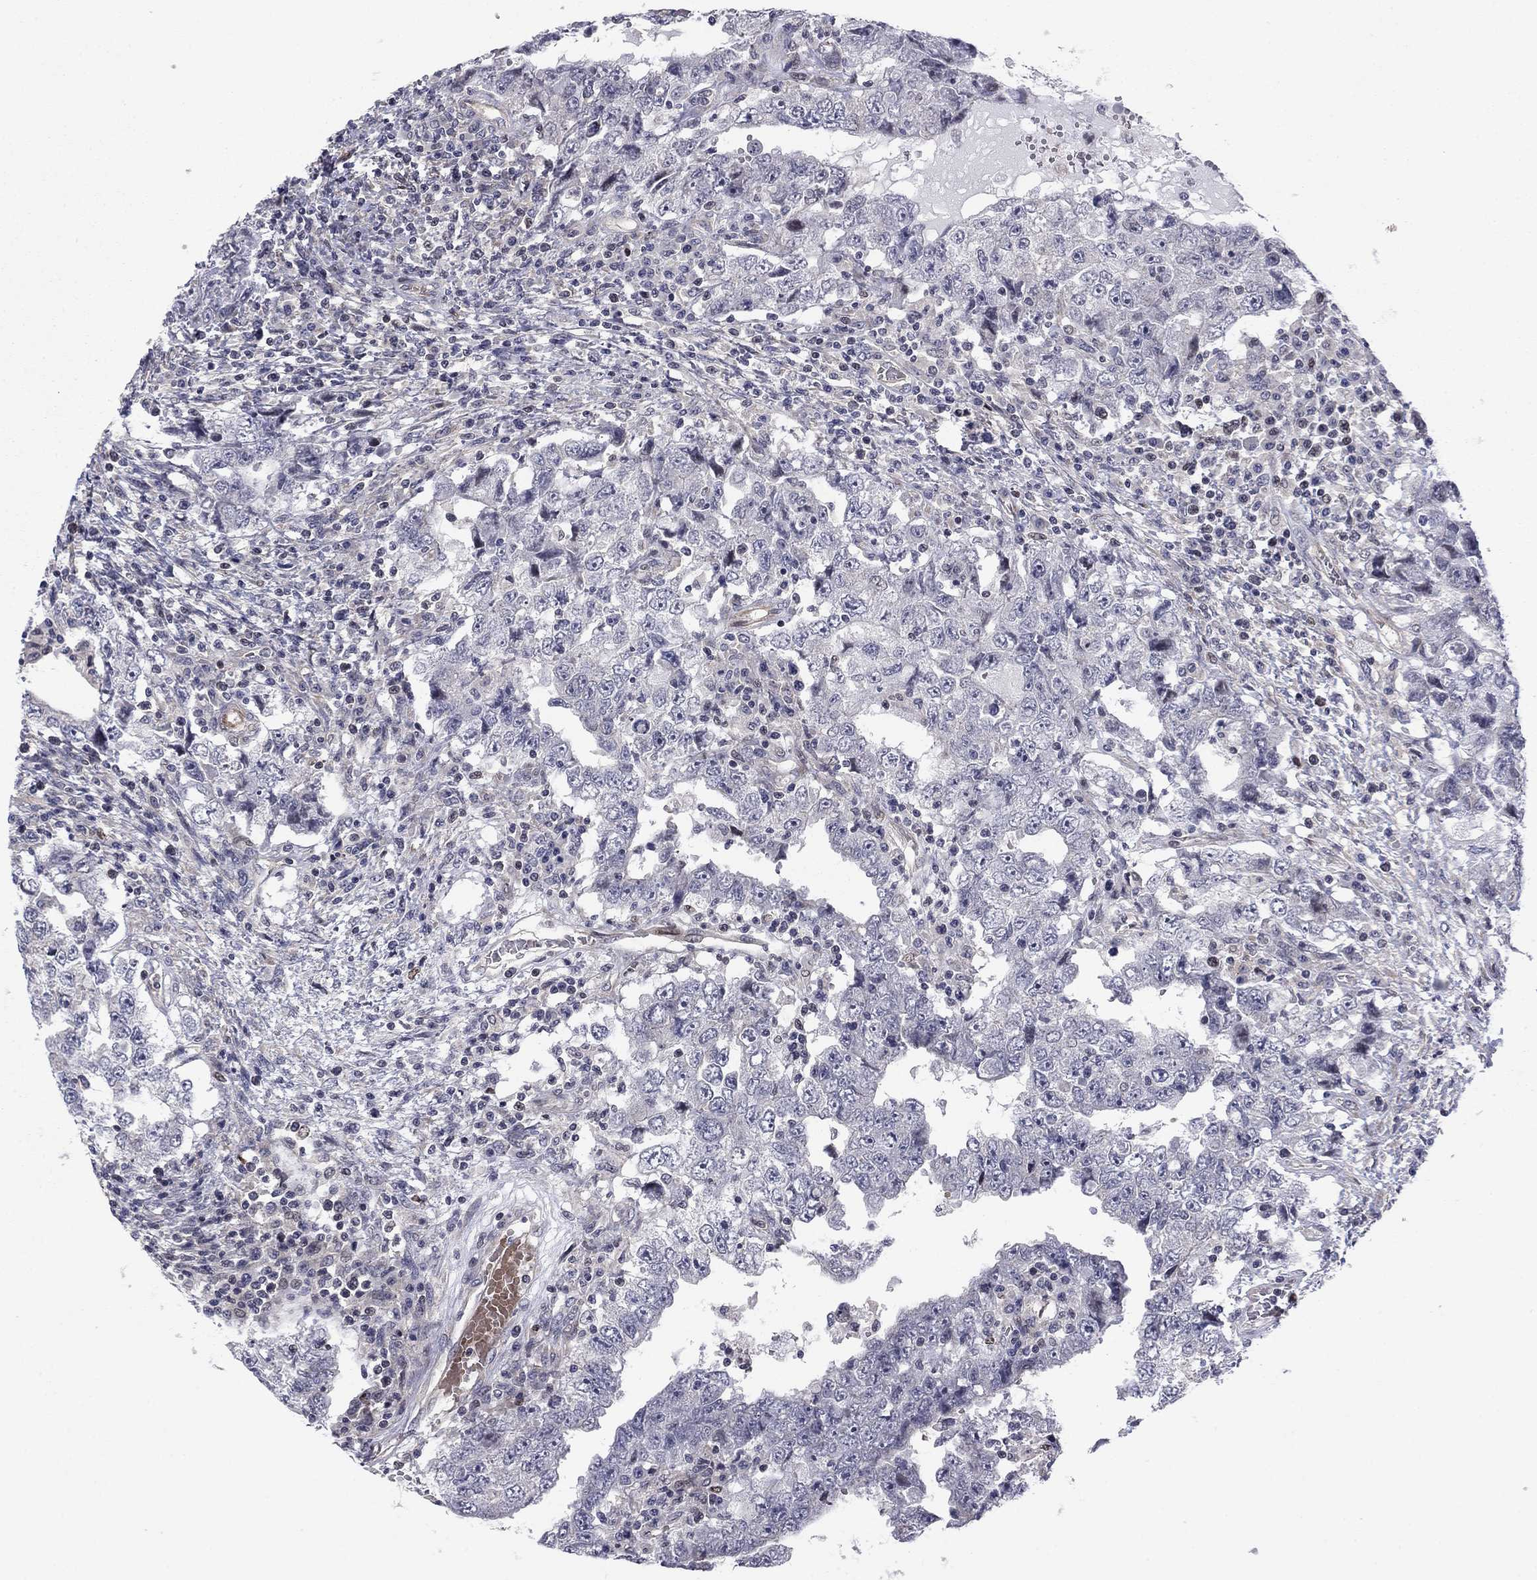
{"staining": {"intensity": "negative", "quantity": "none", "location": "none"}, "tissue": "testis cancer", "cell_type": "Tumor cells", "image_type": "cancer", "snomed": [{"axis": "morphology", "description": "Carcinoma, Embryonal, NOS"}, {"axis": "topography", "description": "Testis"}], "caption": "An immunohistochemistry (IHC) photomicrograph of testis embryonal carcinoma is shown. There is no staining in tumor cells of testis embryonal carcinoma.", "gene": "BCL11A", "patient": {"sex": "male", "age": 26}}